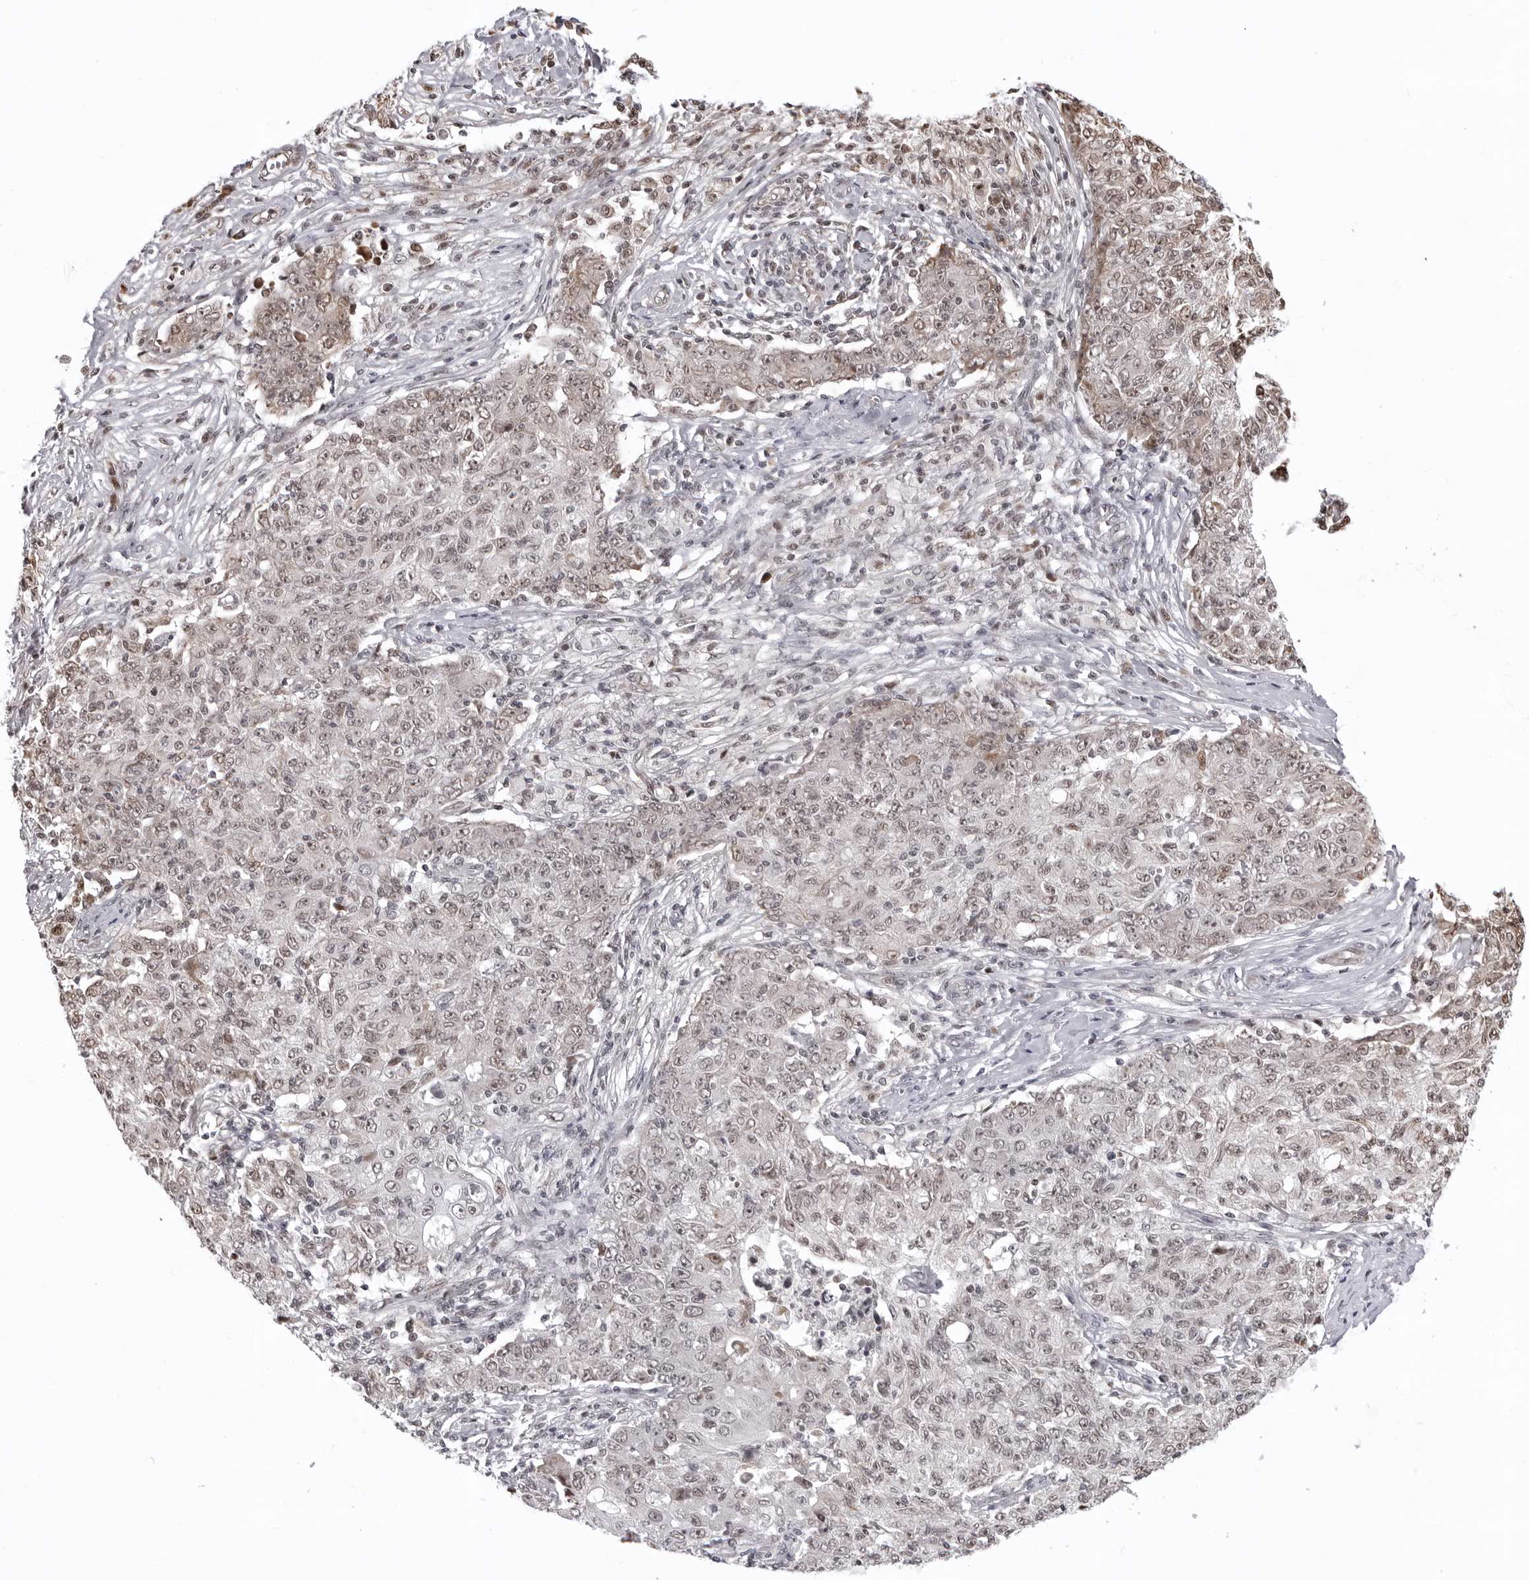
{"staining": {"intensity": "weak", "quantity": ">75%", "location": "cytoplasmic/membranous,nuclear"}, "tissue": "ovarian cancer", "cell_type": "Tumor cells", "image_type": "cancer", "snomed": [{"axis": "morphology", "description": "Carcinoma, endometroid"}, {"axis": "topography", "description": "Ovary"}], "caption": "Protein analysis of endometroid carcinoma (ovarian) tissue shows weak cytoplasmic/membranous and nuclear staining in approximately >75% of tumor cells. The protein is shown in brown color, while the nuclei are stained blue.", "gene": "PHF3", "patient": {"sex": "female", "age": 42}}